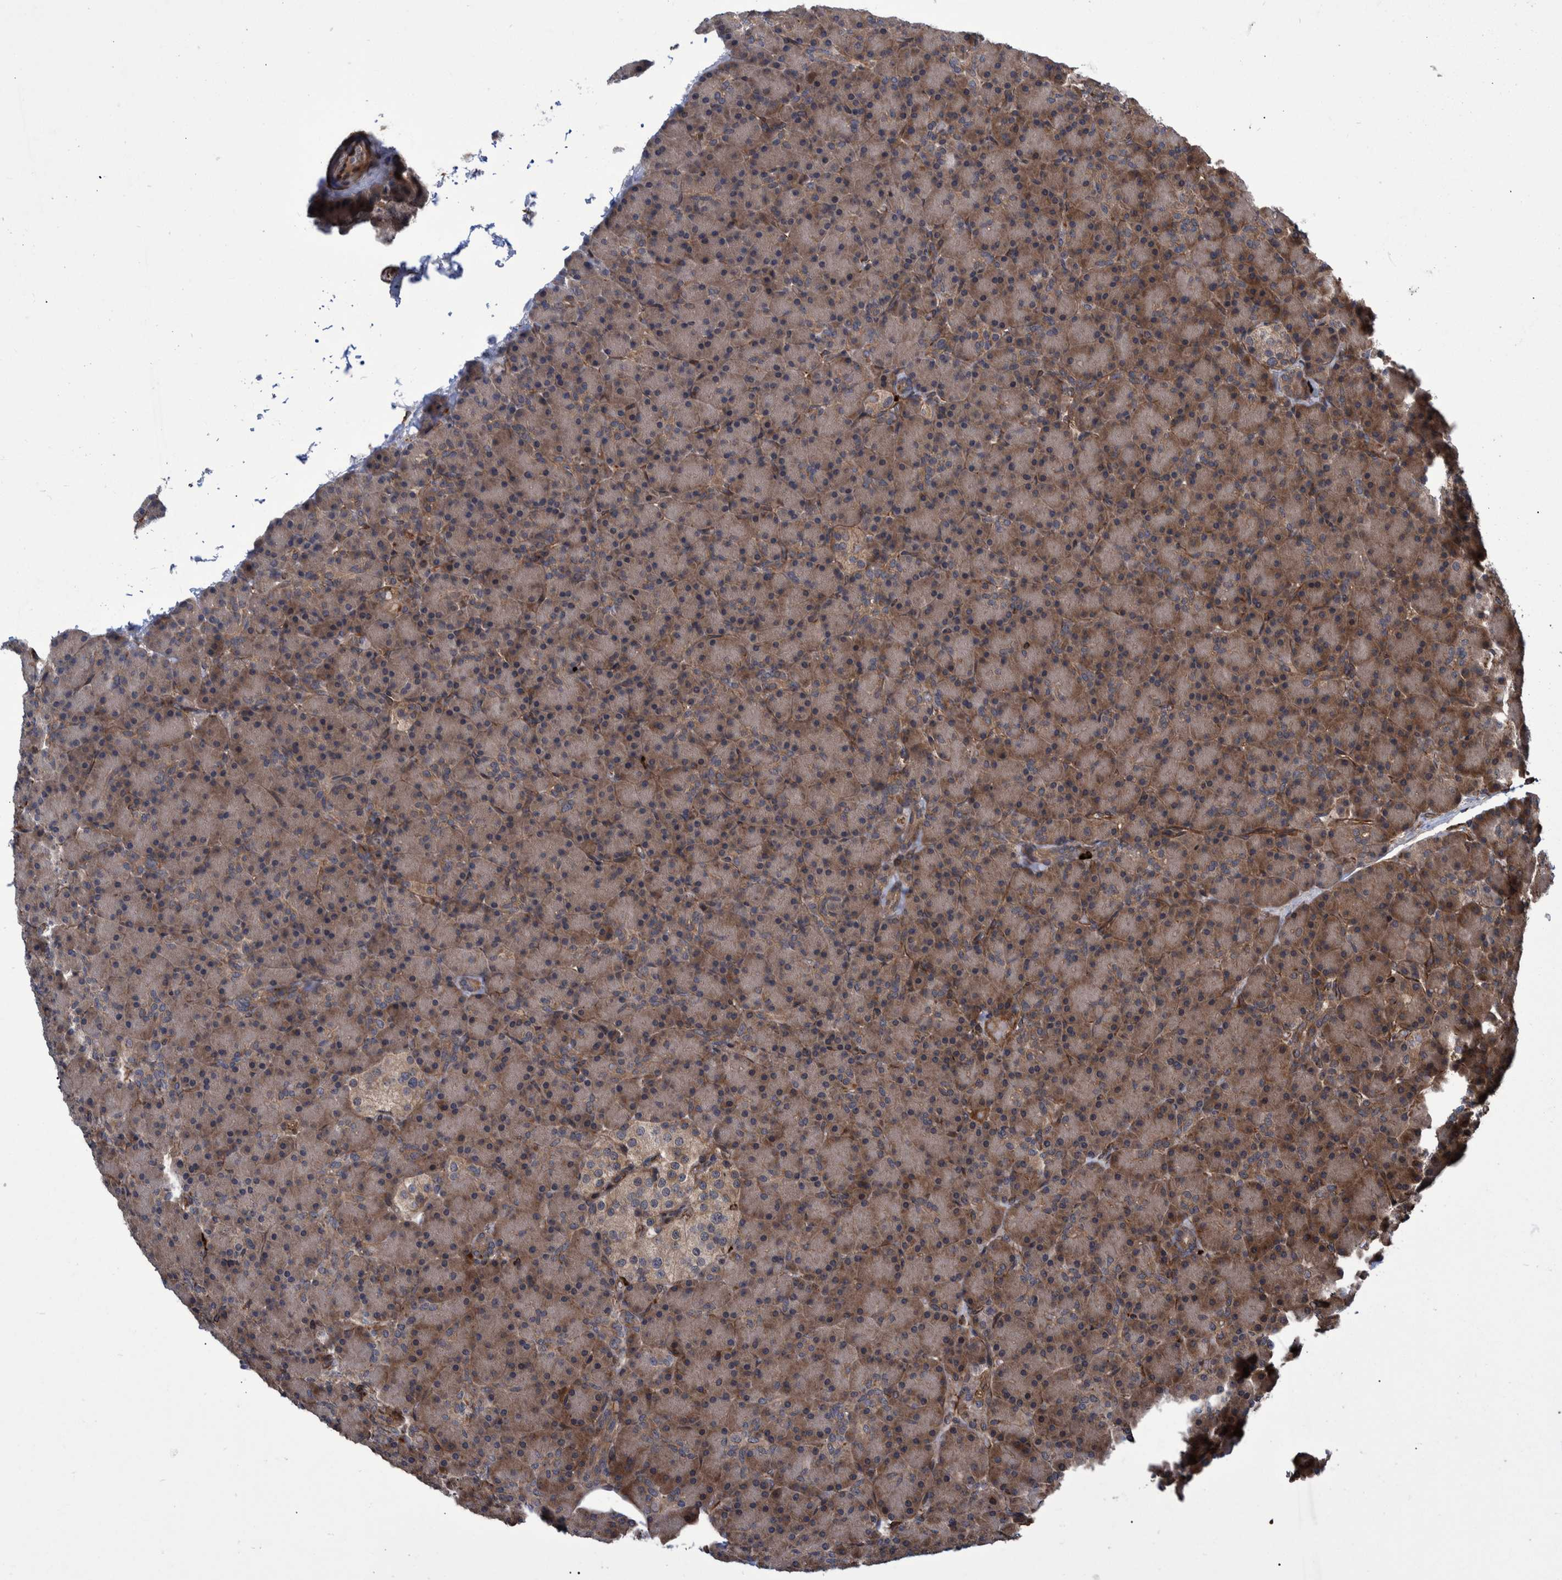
{"staining": {"intensity": "moderate", "quantity": ">75%", "location": "cytoplasmic/membranous"}, "tissue": "pancreas", "cell_type": "Exocrine glandular cells", "image_type": "normal", "snomed": [{"axis": "morphology", "description": "Normal tissue, NOS"}, {"axis": "topography", "description": "Pancreas"}], "caption": "A brown stain labels moderate cytoplasmic/membranous positivity of a protein in exocrine glandular cells of normal pancreas. (DAB = brown stain, brightfield microscopy at high magnification).", "gene": "TNFRSF10B", "patient": {"sex": "female", "age": 43}}